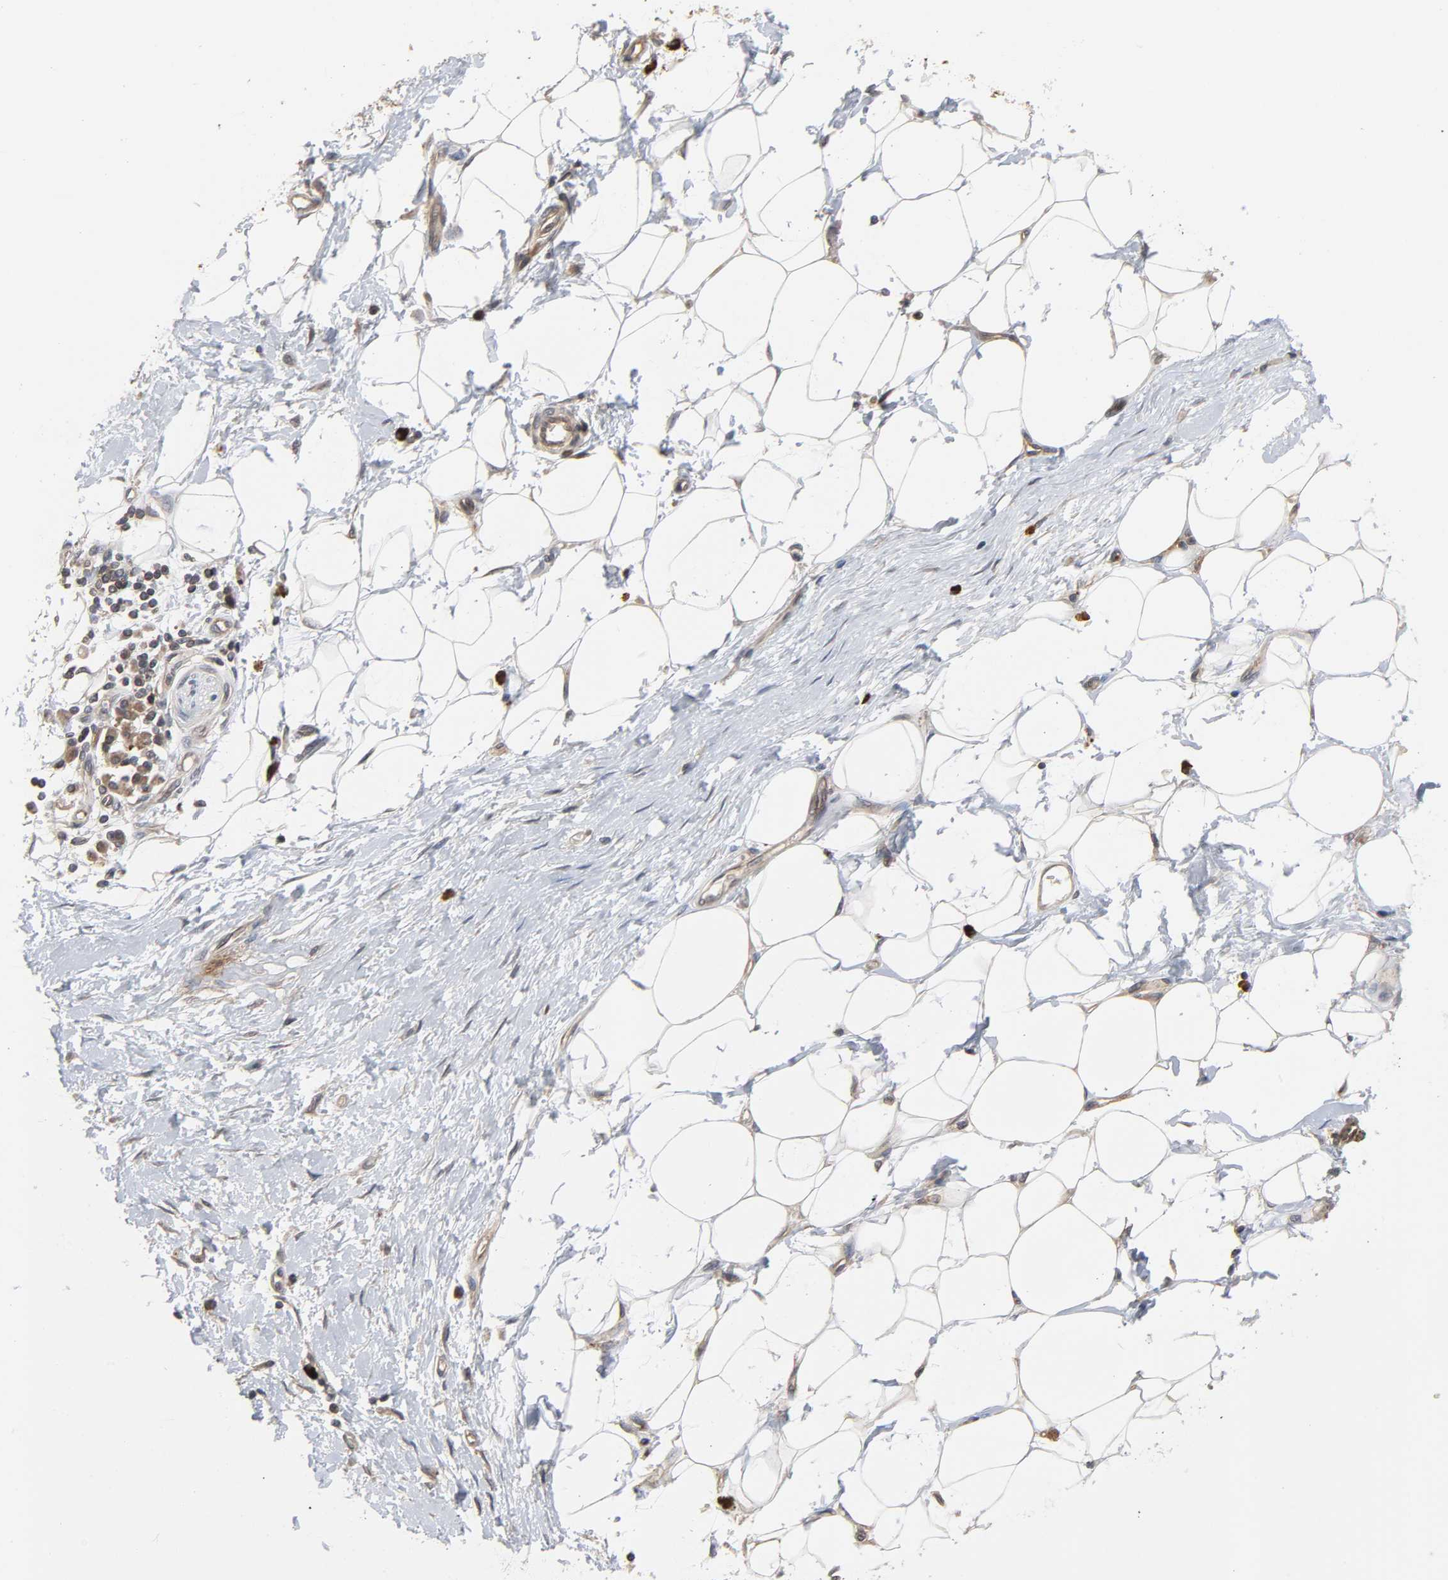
{"staining": {"intensity": "negative", "quantity": "none", "location": "none"}, "tissue": "adipose tissue", "cell_type": "Adipocytes", "image_type": "normal", "snomed": [{"axis": "morphology", "description": "Normal tissue, NOS"}, {"axis": "morphology", "description": "Urothelial carcinoma, High grade"}, {"axis": "topography", "description": "Vascular tissue"}, {"axis": "topography", "description": "Urinary bladder"}], "caption": "An image of human adipose tissue is negative for staining in adipocytes. The staining is performed using DAB brown chromogen with nuclei counter-stained in using hematoxylin.", "gene": "CCDC175", "patient": {"sex": "female", "age": 56}}